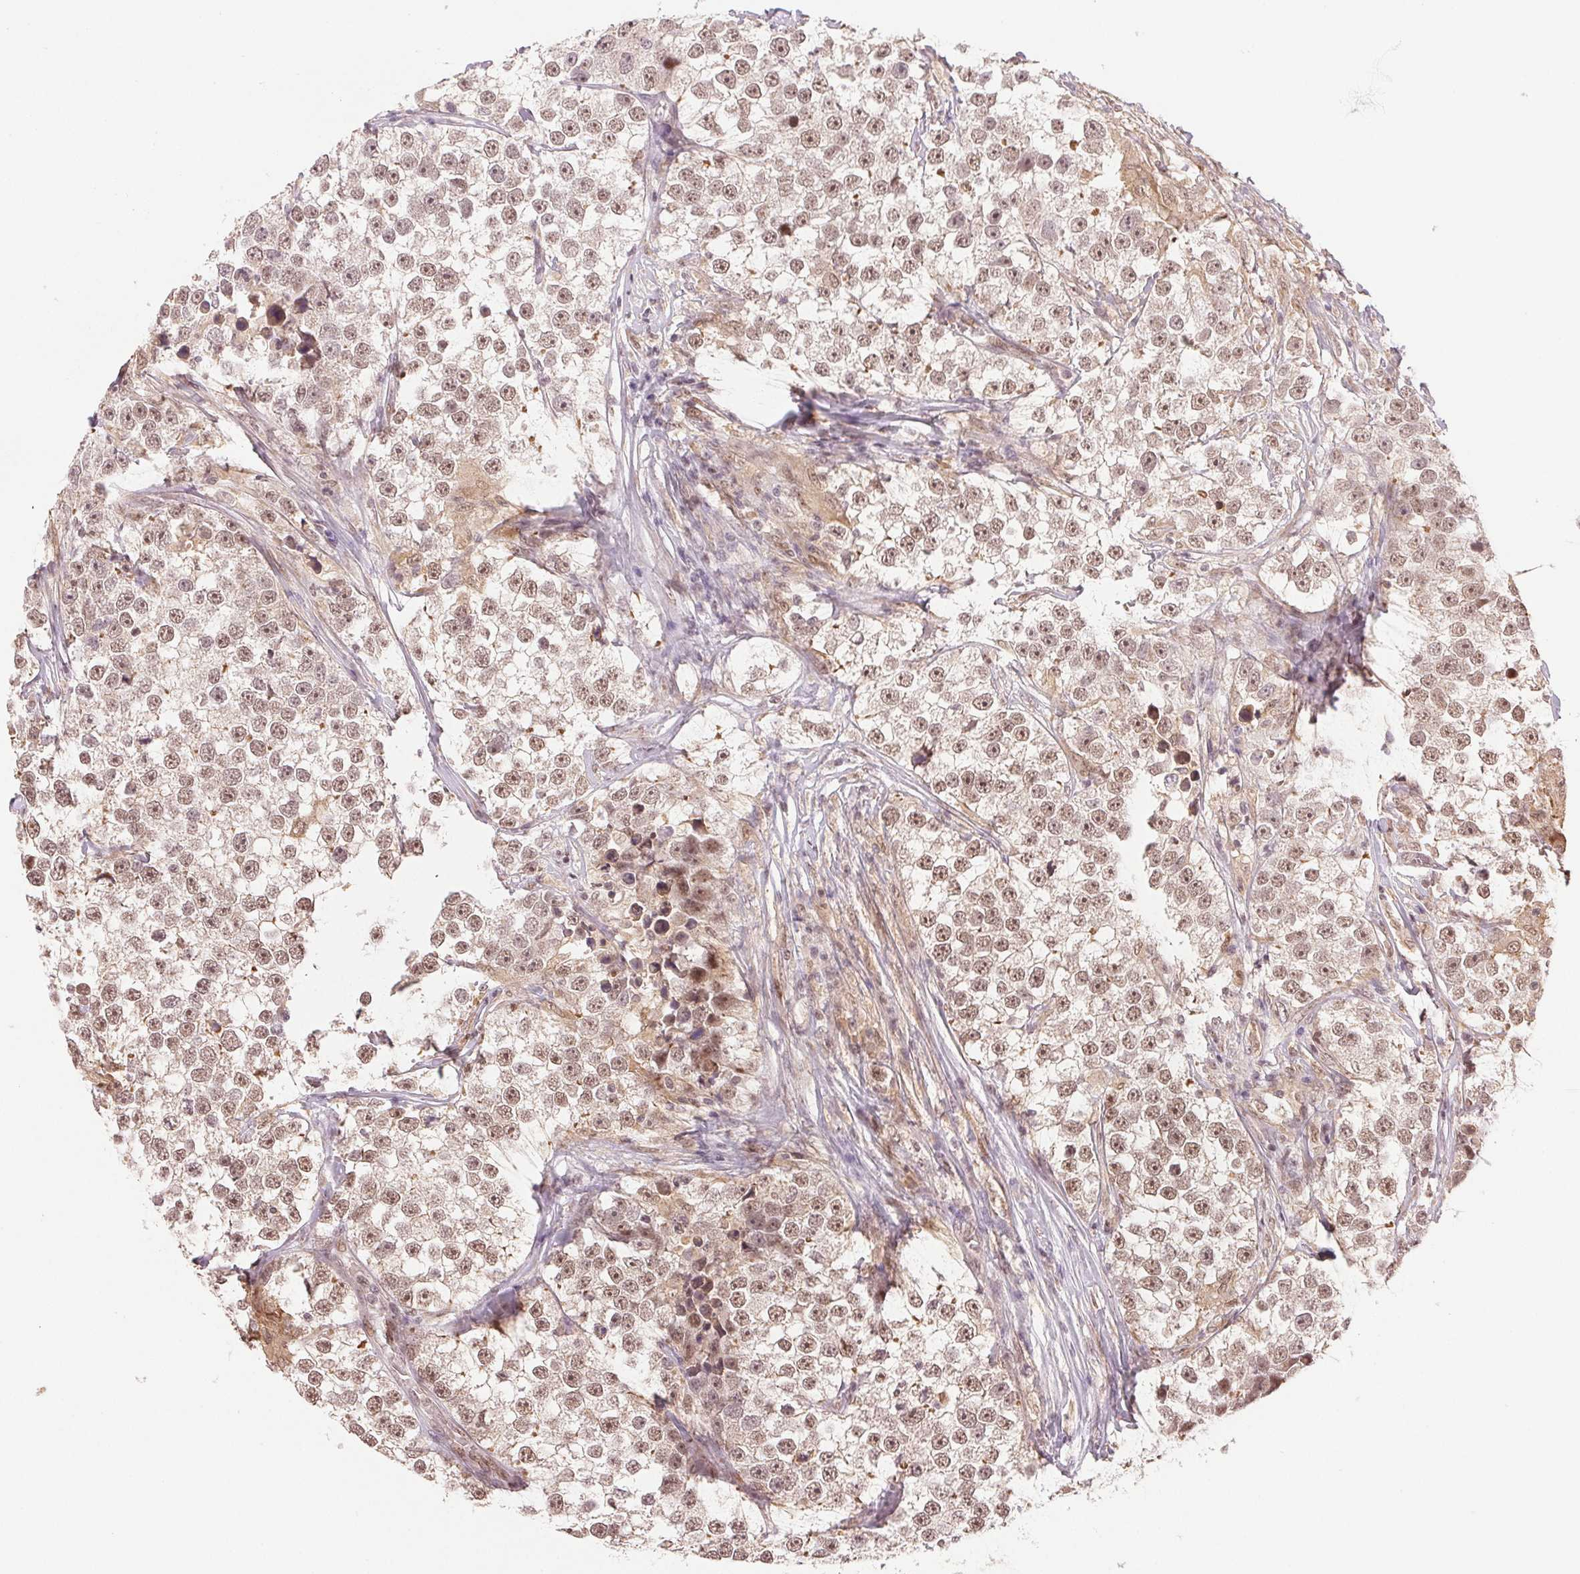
{"staining": {"intensity": "moderate", "quantity": ">75%", "location": "nuclear"}, "tissue": "testis cancer", "cell_type": "Tumor cells", "image_type": "cancer", "snomed": [{"axis": "morphology", "description": "Seminoma, NOS"}, {"axis": "topography", "description": "Testis"}], "caption": "Immunohistochemical staining of human testis cancer (seminoma) reveals medium levels of moderate nuclear protein positivity in approximately >75% of tumor cells.", "gene": "GRHL3", "patient": {"sex": "male", "age": 46}}